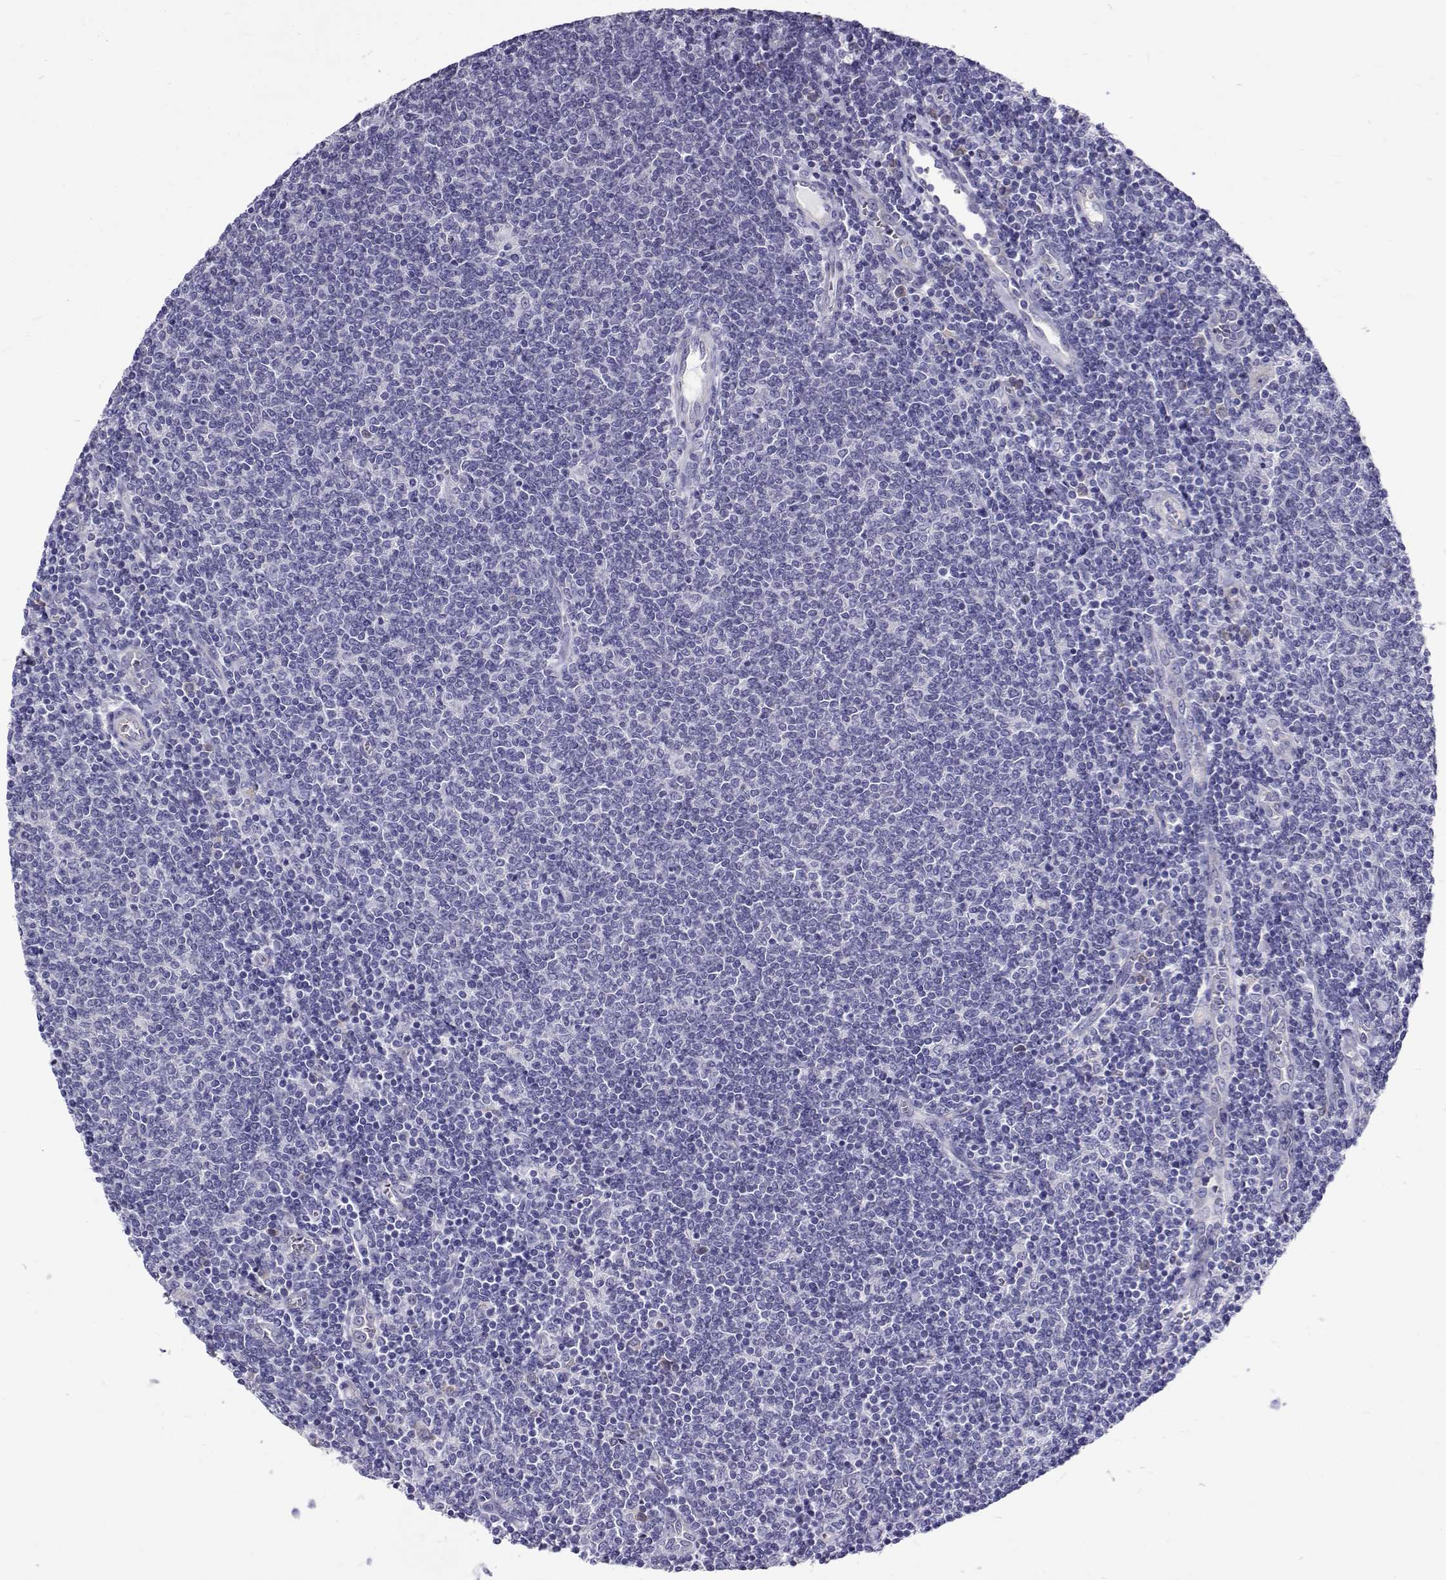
{"staining": {"intensity": "negative", "quantity": "none", "location": "none"}, "tissue": "lymphoma", "cell_type": "Tumor cells", "image_type": "cancer", "snomed": [{"axis": "morphology", "description": "Malignant lymphoma, non-Hodgkin's type, Low grade"}, {"axis": "topography", "description": "Lymph node"}], "caption": "Immunohistochemistry of lymphoma shows no staining in tumor cells.", "gene": "IGSF1", "patient": {"sex": "male", "age": 52}}